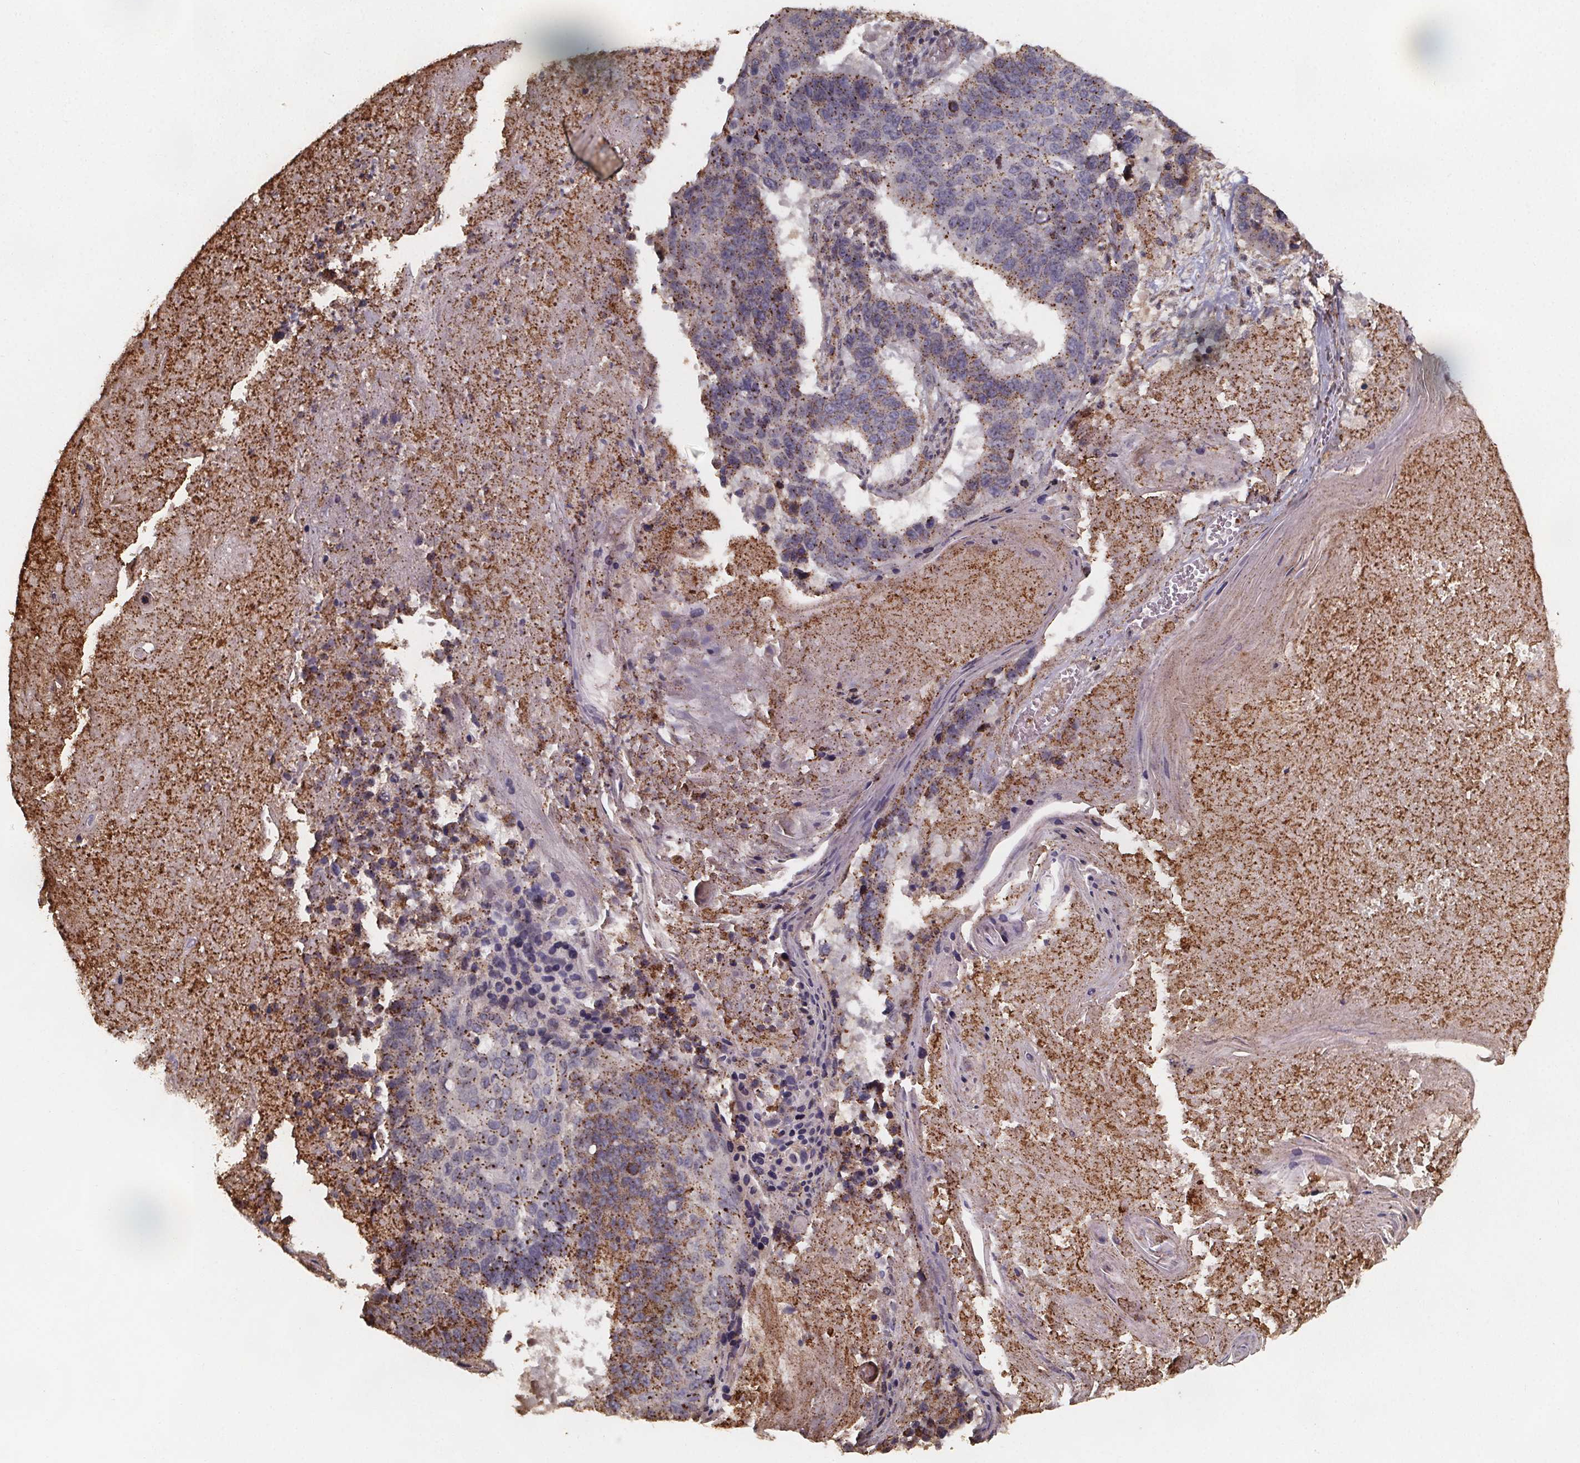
{"staining": {"intensity": "moderate", "quantity": "25%-75%", "location": "cytoplasmic/membranous"}, "tissue": "lung cancer", "cell_type": "Tumor cells", "image_type": "cancer", "snomed": [{"axis": "morphology", "description": "Squamous cell carcinoma, NOS"}, {"axis": "topography", "description": "Lung"}], "caption": "The histopathology image displays a brown stain indicating the presence of a protein in the cytoplasmic/membranous of tumor cells in lung squamous cell carcinoma. Using DAB (brown) and hematoxylin (blue) stains, captured at high magnification using brightfield microscopy.", "gene": "ZNF879", "patient": {"sex": "male", "age": 73}}